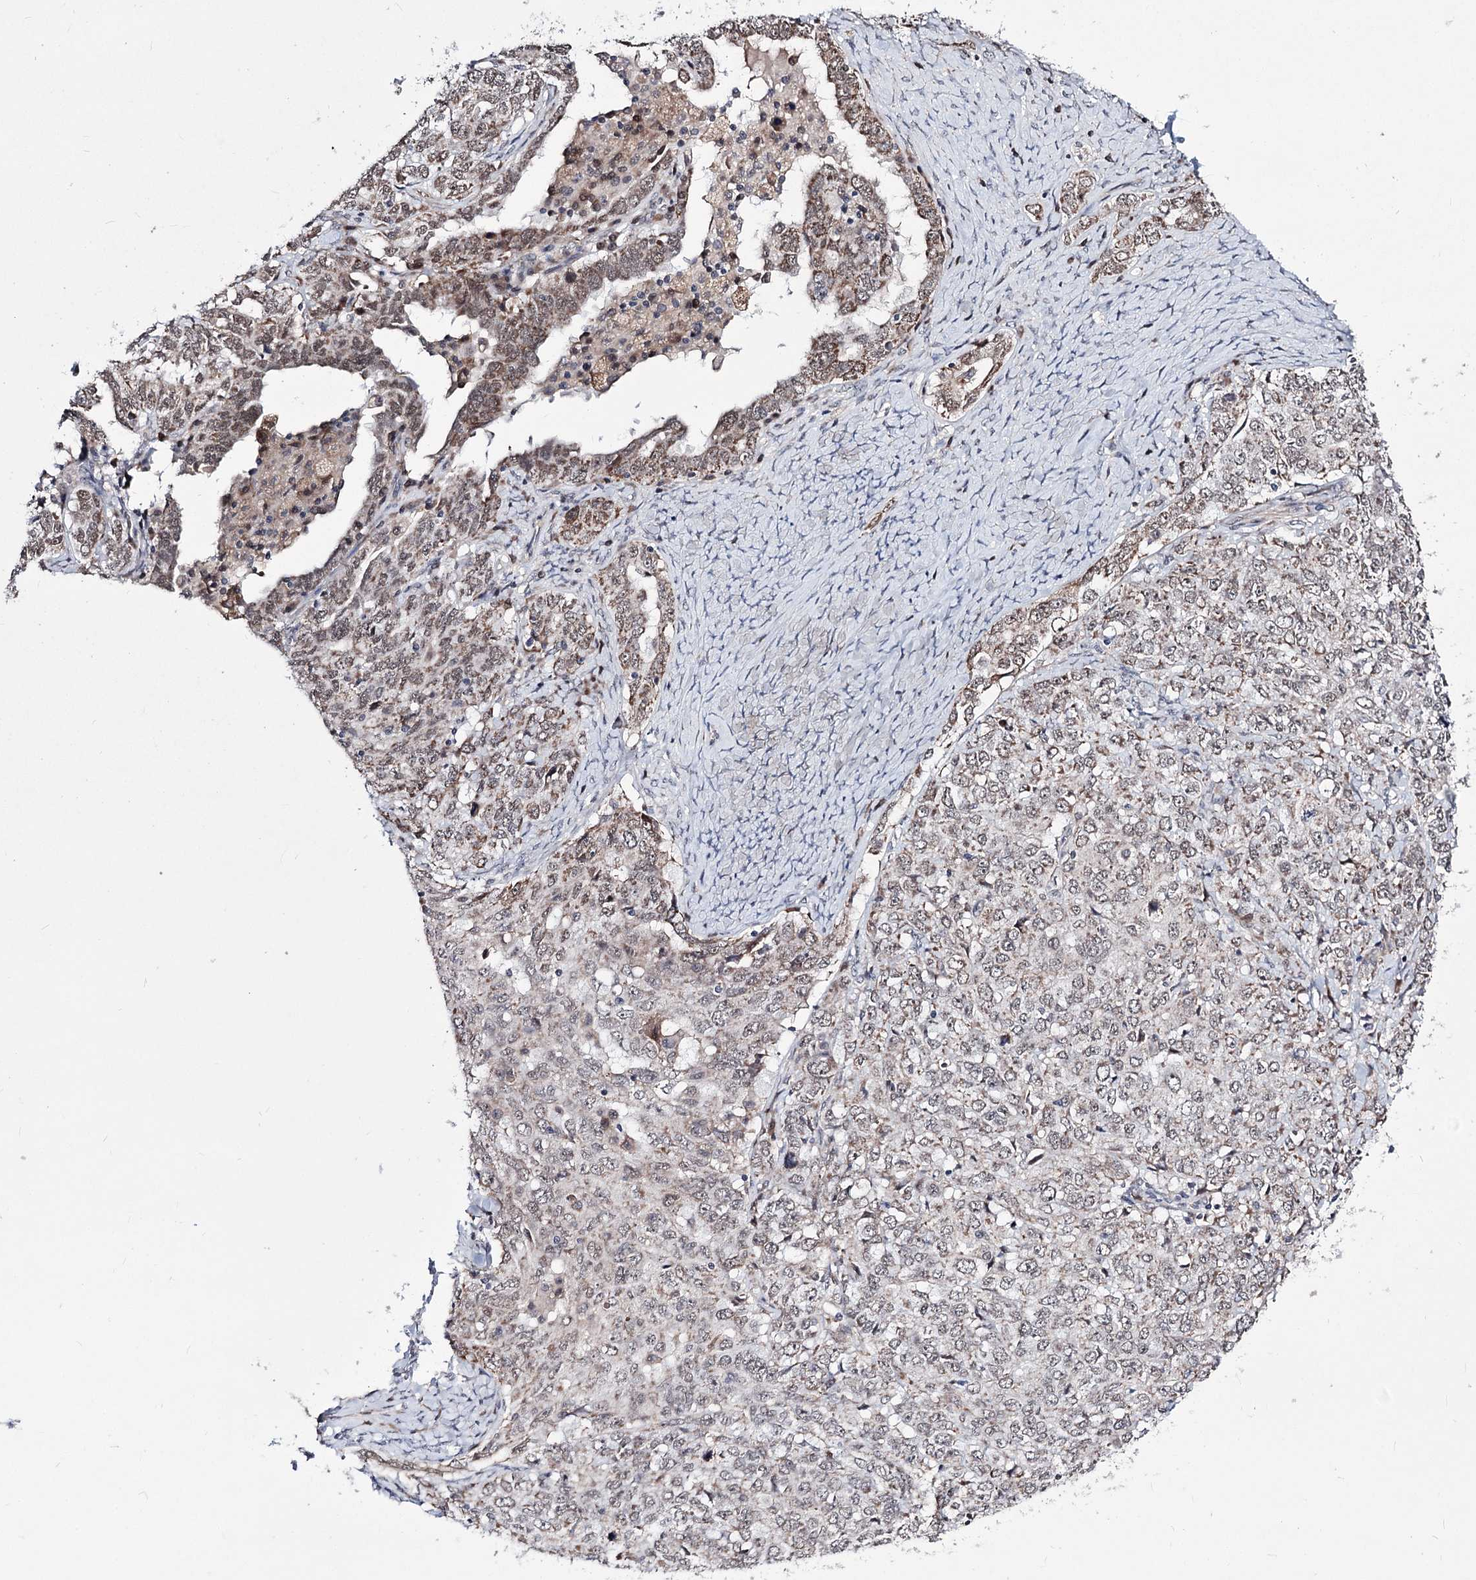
{"staining": {"intensity": "weak", "quantity": "25%-75%", "location": "cytoplasmic/membranous,nuclear"}, "tissue": "ovarian cancer", "cell_type": "Tumor cells", "image_type": "cancer", "snomed": [{"axis": "morphology", "description": "Carcinoma, endometroid"}, {"axis": "topography", "description": "Ovary"}], "caption": "Human endometroid carcinoma (ovarian) stained with a brown dye displays weak cytoplasmic/membranous and nuclear positive expression in approximately 25%-75% of tumor cells.", "gene": "PPRC1", "patient": {"sex": "female", "age": 62}}